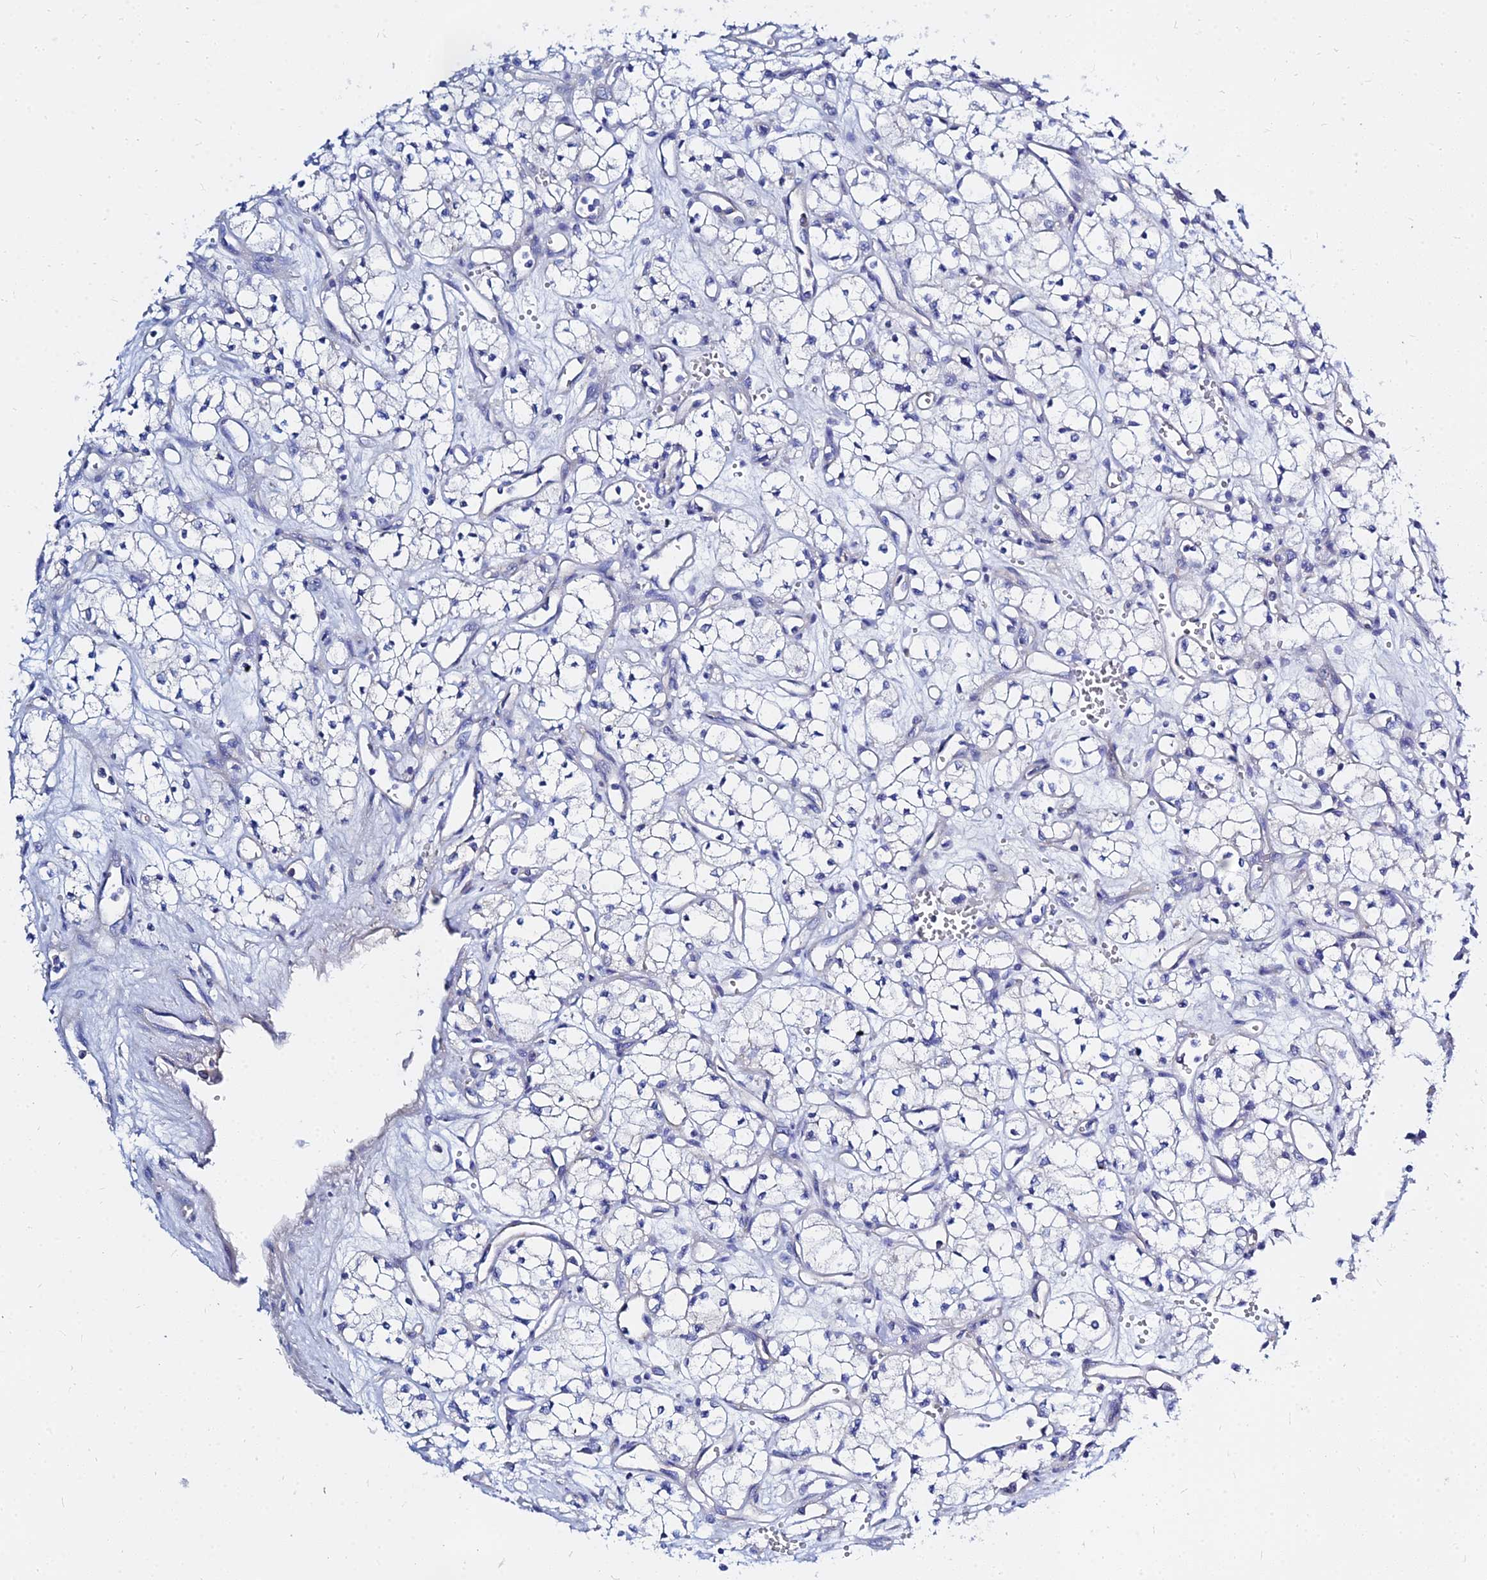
{"staining": {"intensity": "negative", "quantity": "none", "location": "none"}, "tissue": "renal cancer", "cell_type": "Tumor cells", "image_type": "cancer", "snomed": [{"axis": "morphology", "description": "Adenocarcinoma, NOS"}, {"axis": "topography", "description": "Kidney"}], "caption": "Immunohistochemical staining of renal cancer (adenocarcinoma) shows no significant expression in tumor cells. Nuclei are stained in blue.", "gene": "ZNF552", "patient": {"sex": "male", "age": 59}}